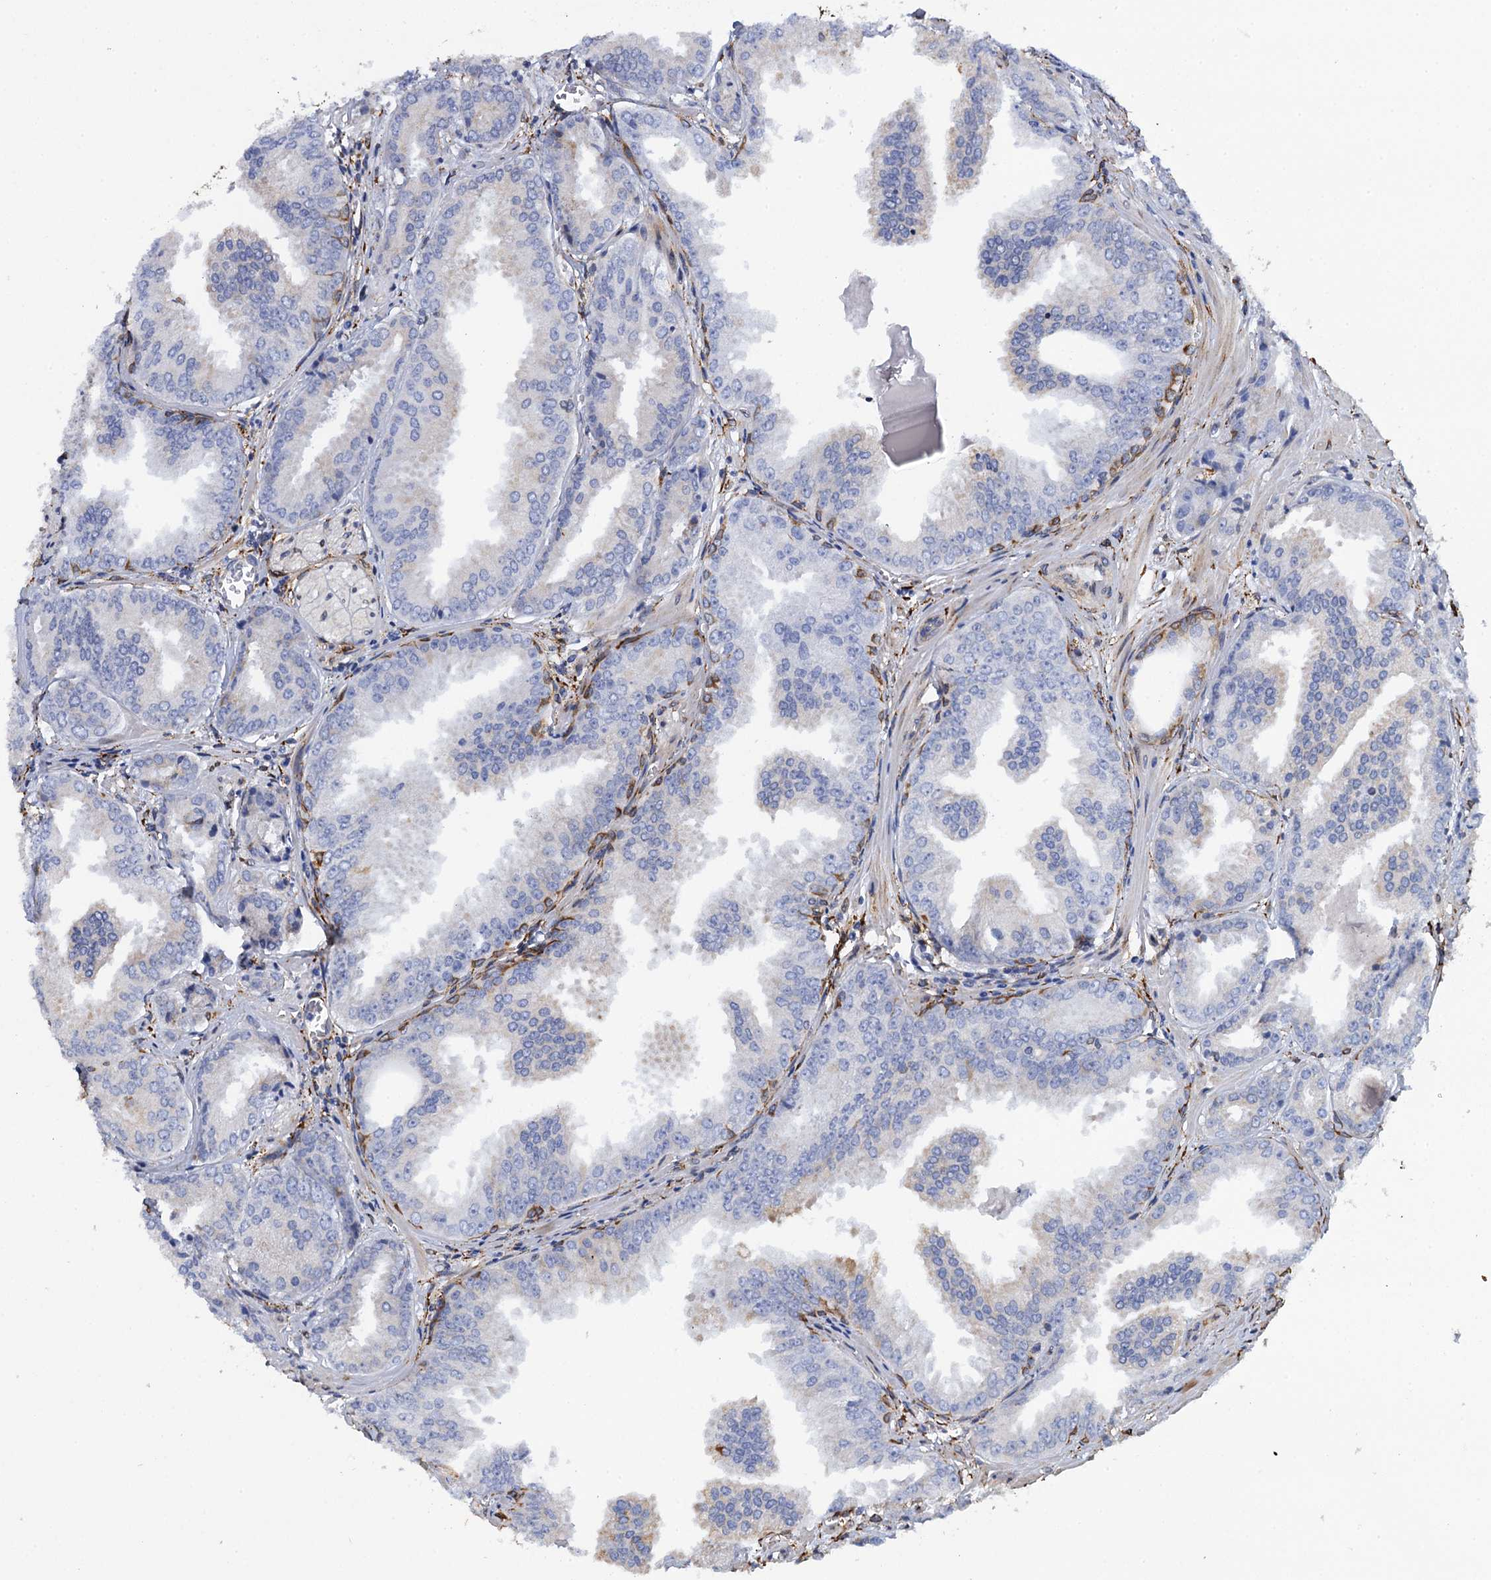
{"staining": {"intensity": "negative", "quantity": "none", "location": "none"}, "tissue": "prostate cancer", "cell_type": "Tumor cells", "image_type": "cancer", "snomed": [{"axis": "morphology", "description": "Adenocarcinoma, Low grade"}, {"axis": "topography", "description": "Prostate"}], "caption": "Immunohistochemical staining of adenocarcinoma (low-grade) (prostate) displays no significant staining in tumor cells.", "gene": "POGLUT3", "patient": {"sex": "male", "age": 67}}